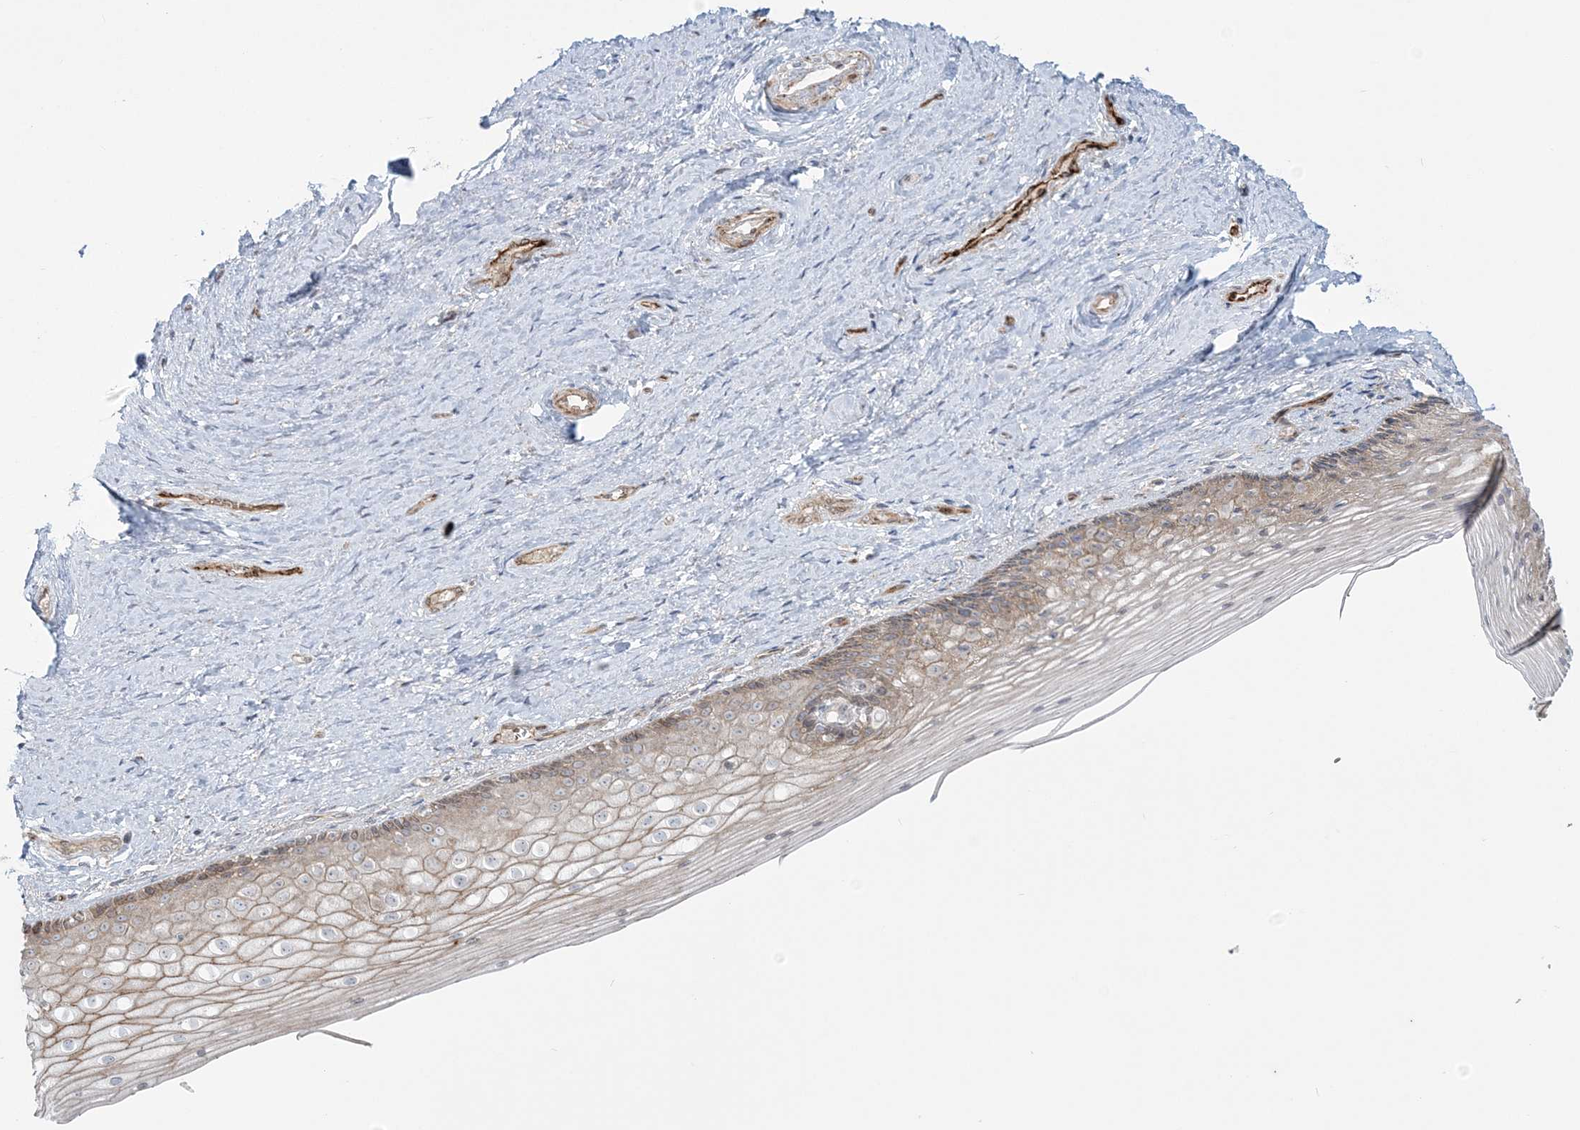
{"staining": {"intensity": "weak", "quantity": "25%-75%", "location": "cytoplasmic/membranous"}, "tissue": "vagina", "cell_type": "Squamous epithelial cells", "image_type": "normal", "snomed": [{"axis": "morphology", "description": "Normal tissue, NOS"}, {"axis": "topography", "description": "Vagina"}], "caption": "Immunohistochemistry histopathology image of benign vagina: human vagina stained using immunohistochemistry (IHC) shows low levels of weak protein expression localized specifically in the cytoplasmic/membranous of squamous epithelial cells, appearing as a cytoplasmic/membranous brown color.", "gene": "NUDT9", "patient": {"sex": "female", "age": 46}}